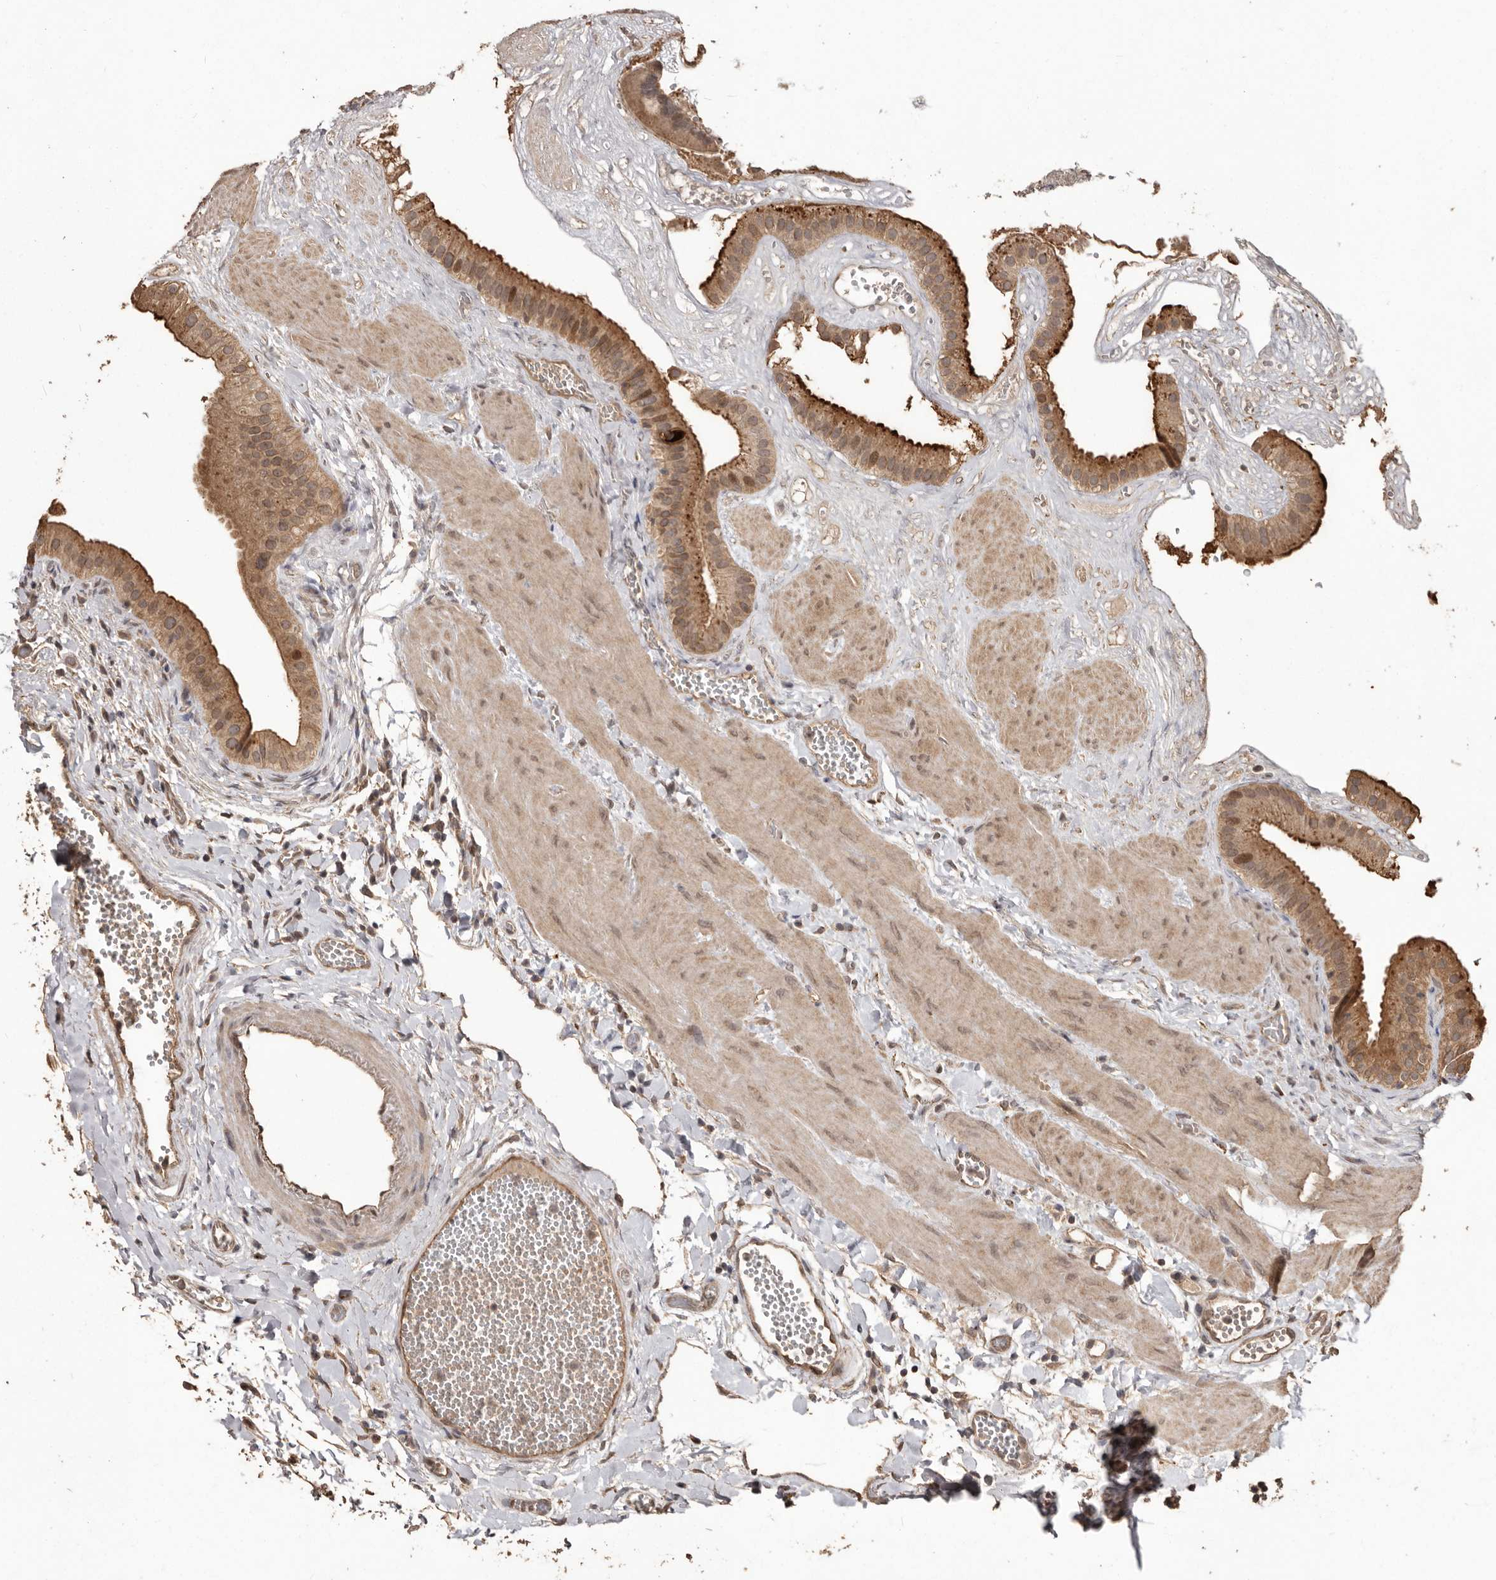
{"staining": {"intensity": "moderate", "quantity": ">75%", "location": "cytoplasmic/membranous,nuclear"}, "tissue": "gallbladder", "cell_type": "Glandular cells", "image_type": "normal", "snomed": [{"axis": "morphology", "description": "Normal tissue, NOS"}, {"axis": "topography", "description": "Gallbladder"}], "caption": "Glandular cells display medium levels of moderate cytoplasmic/membranous,nuclear expression in about >75% of cells in normal gallbladder.", "gene": "NUP43", "patient": {"sex": "male", "age": 55}}